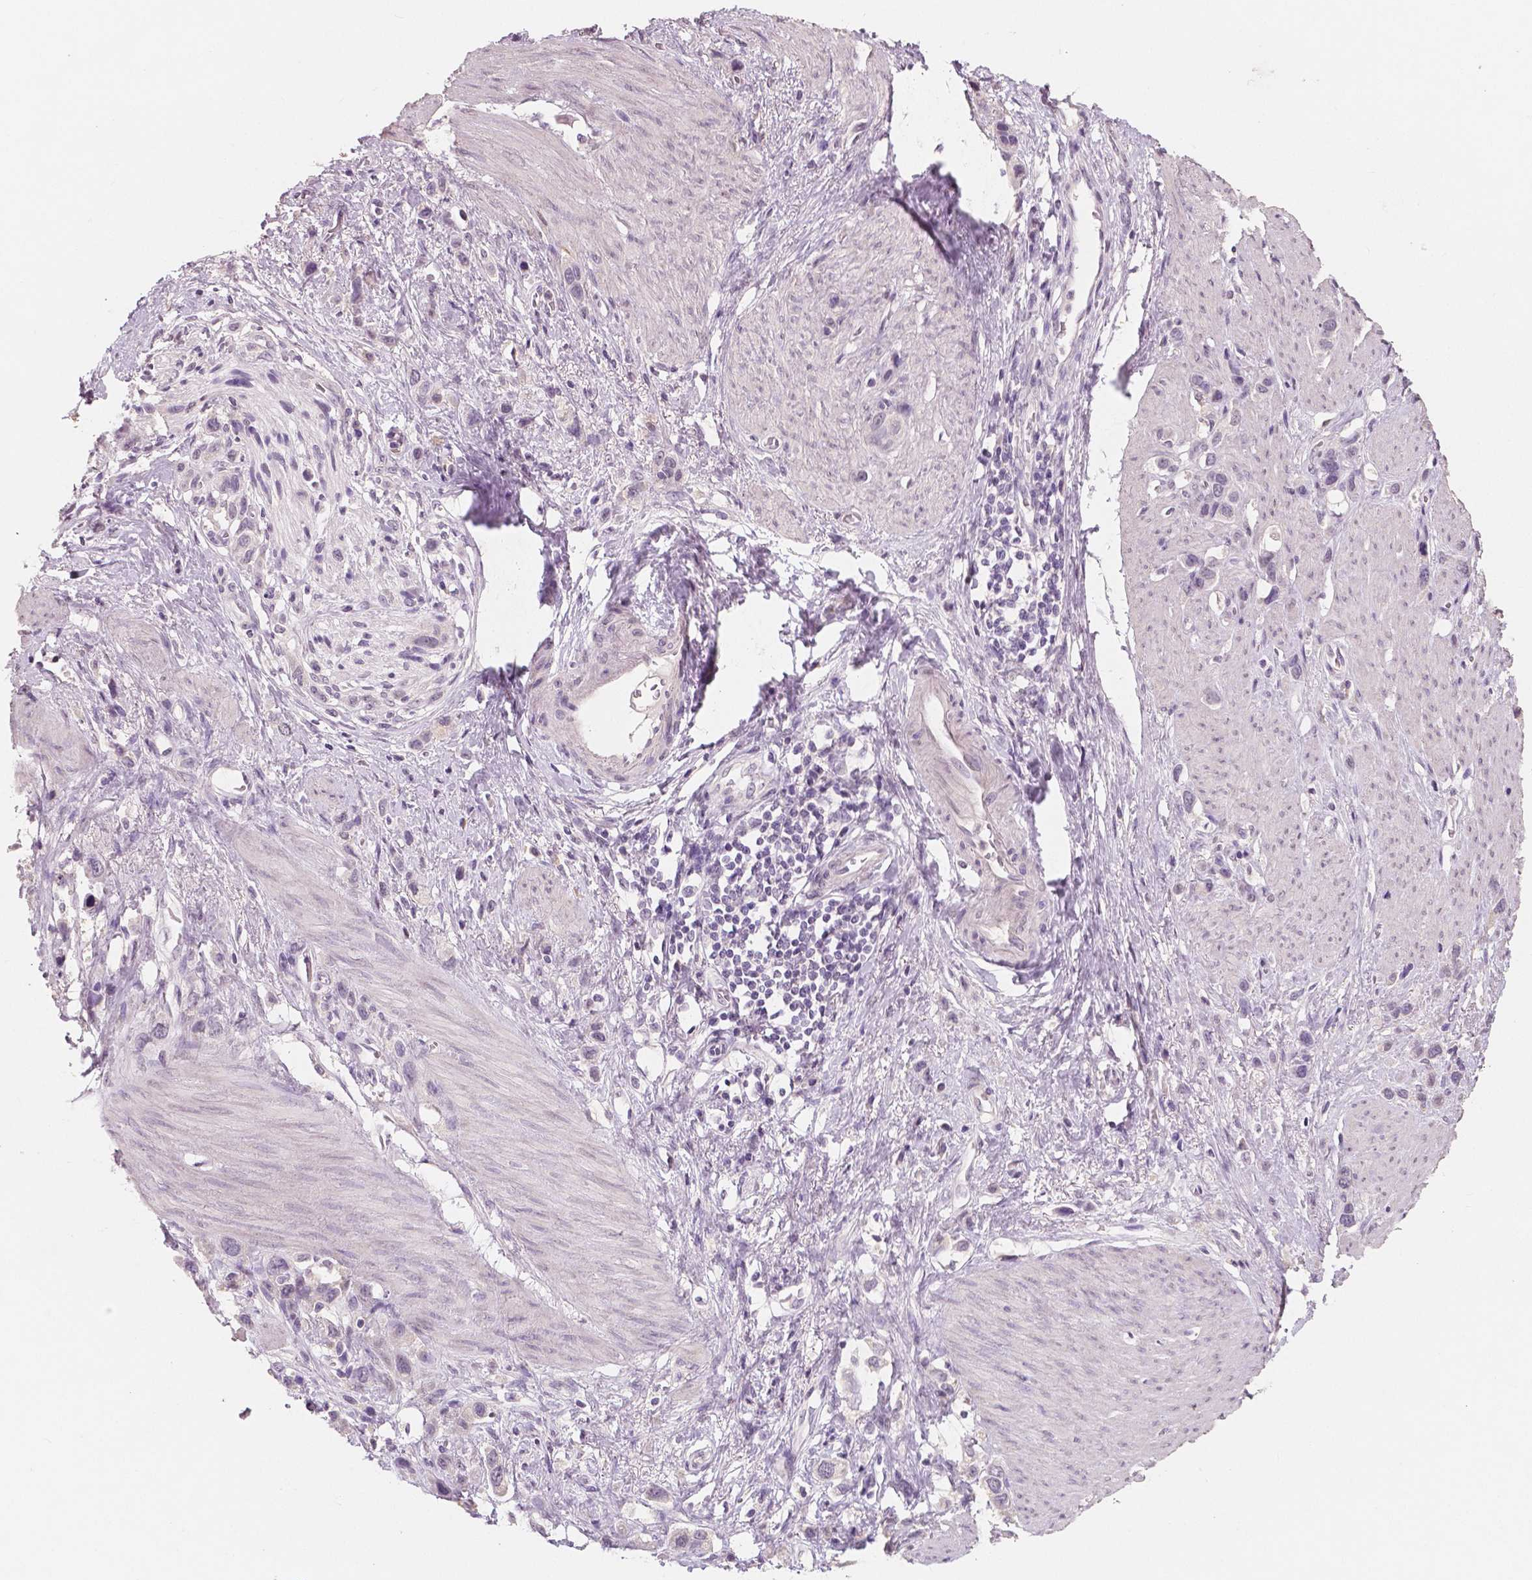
{"staining": {"intensity": "negative", "quantity": "none", "location": "none"}, "tissue": "stomach cancer", "cell_type": "Tumor cells", "image_type": "cancer", "snomed": [{"axis": "morphology", "description": "Adenocarcinoma, NOS"}, {"axis": "topography", "description": "Stomach"}], "caption": "Protein analysis of adenocarcinoma (stomach) exhibits no significant positivity in tumor cells.", "gene": "NECAB1", "patient": {"sex": "female", "age": 65}}